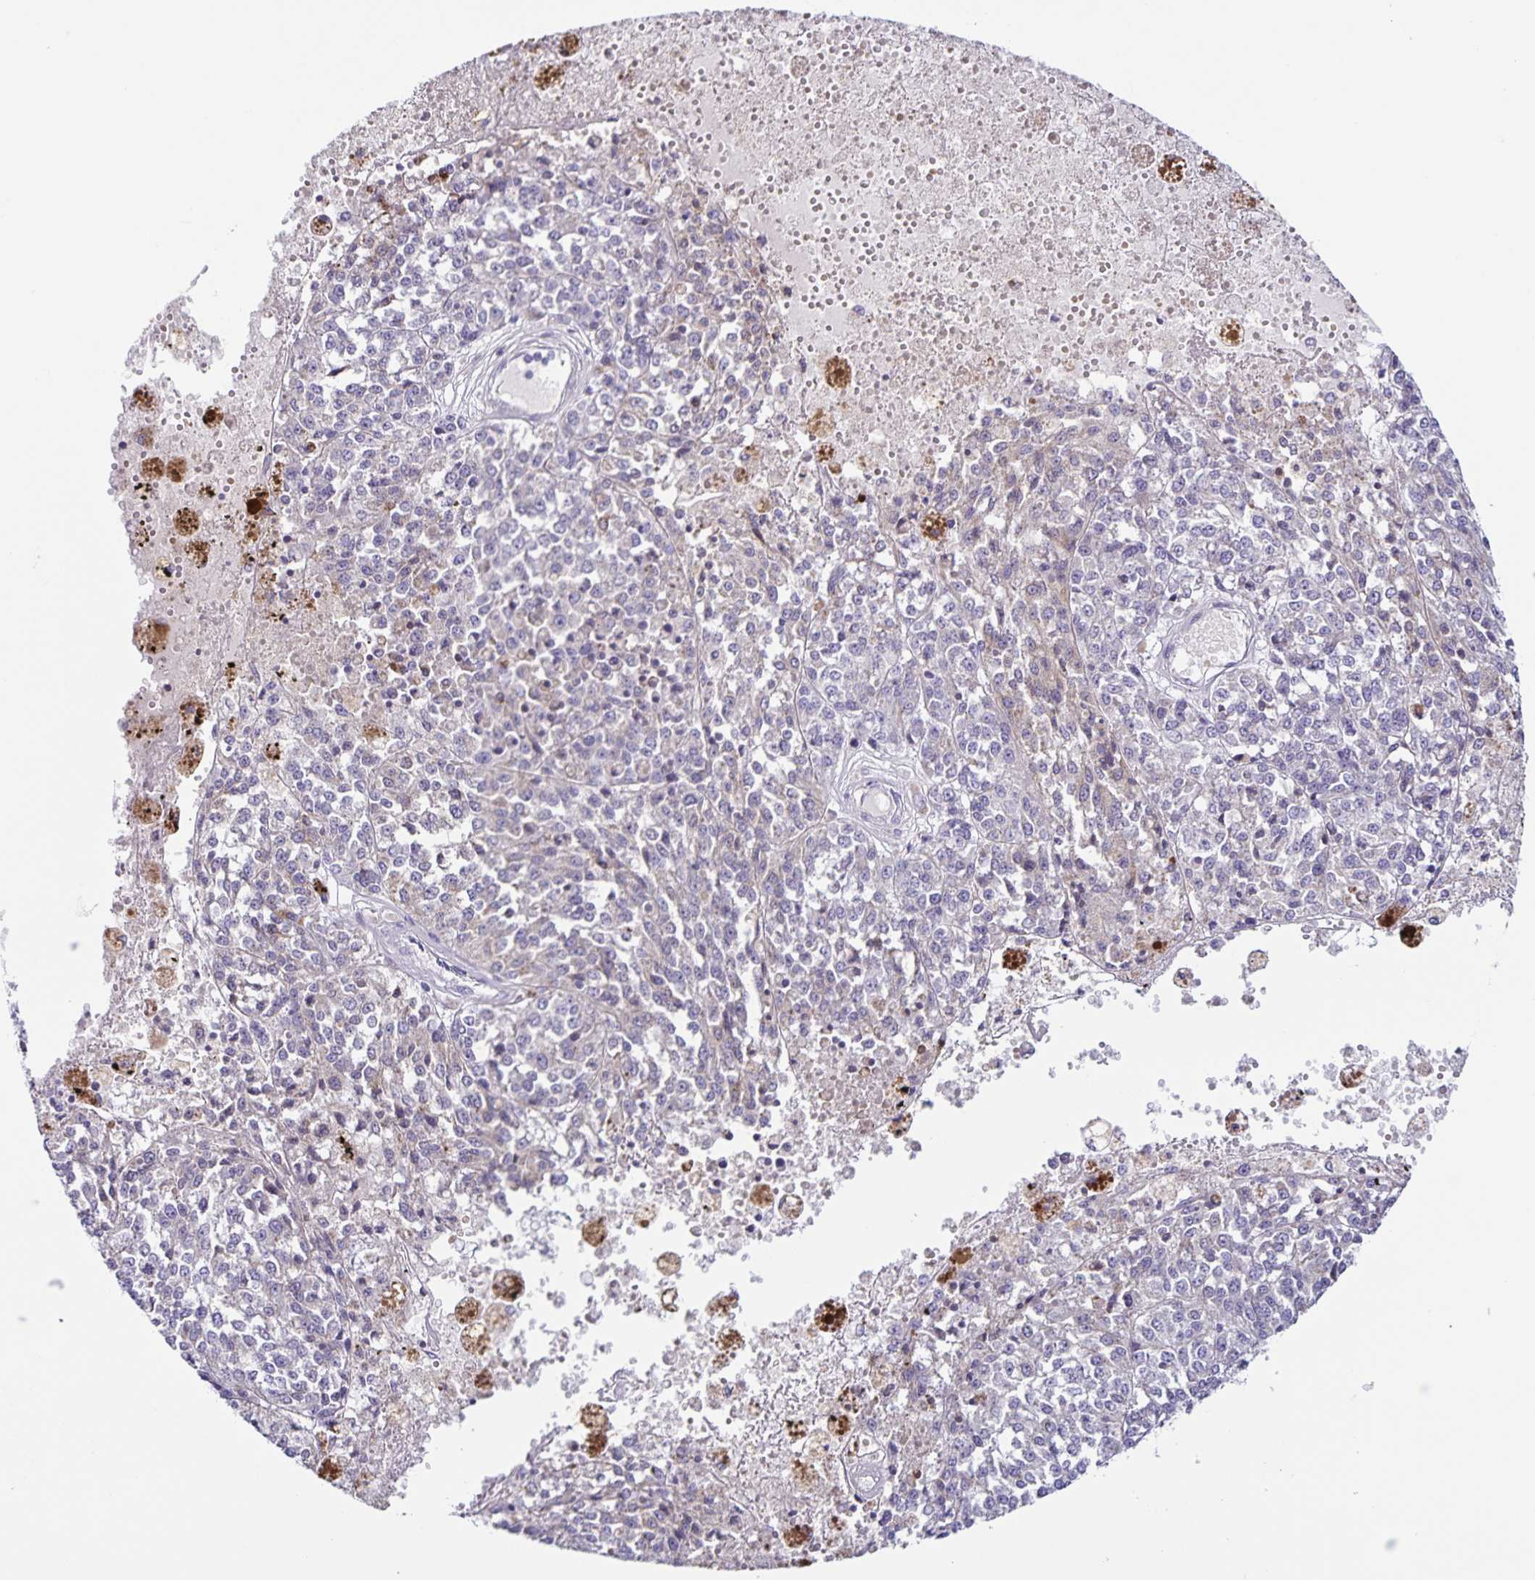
{"staining": {"intensity": "negative", "quantity": "none", "location": "none"}, "tissue": "melanoma", "cell_type": "Tumor cells", "image_type": "cancer", "snomed": [{"axis": "morphology", "description": "Malignant melanoma, Metastatic site"}, {"axis": "topography", "description": "Lymph node"}], "caption": "This is an immunohistochemistry image of melanoma. There is no expression in tumor cells.", "gene": "STPG4", "patient": {"sex": "female", "age": 64}}